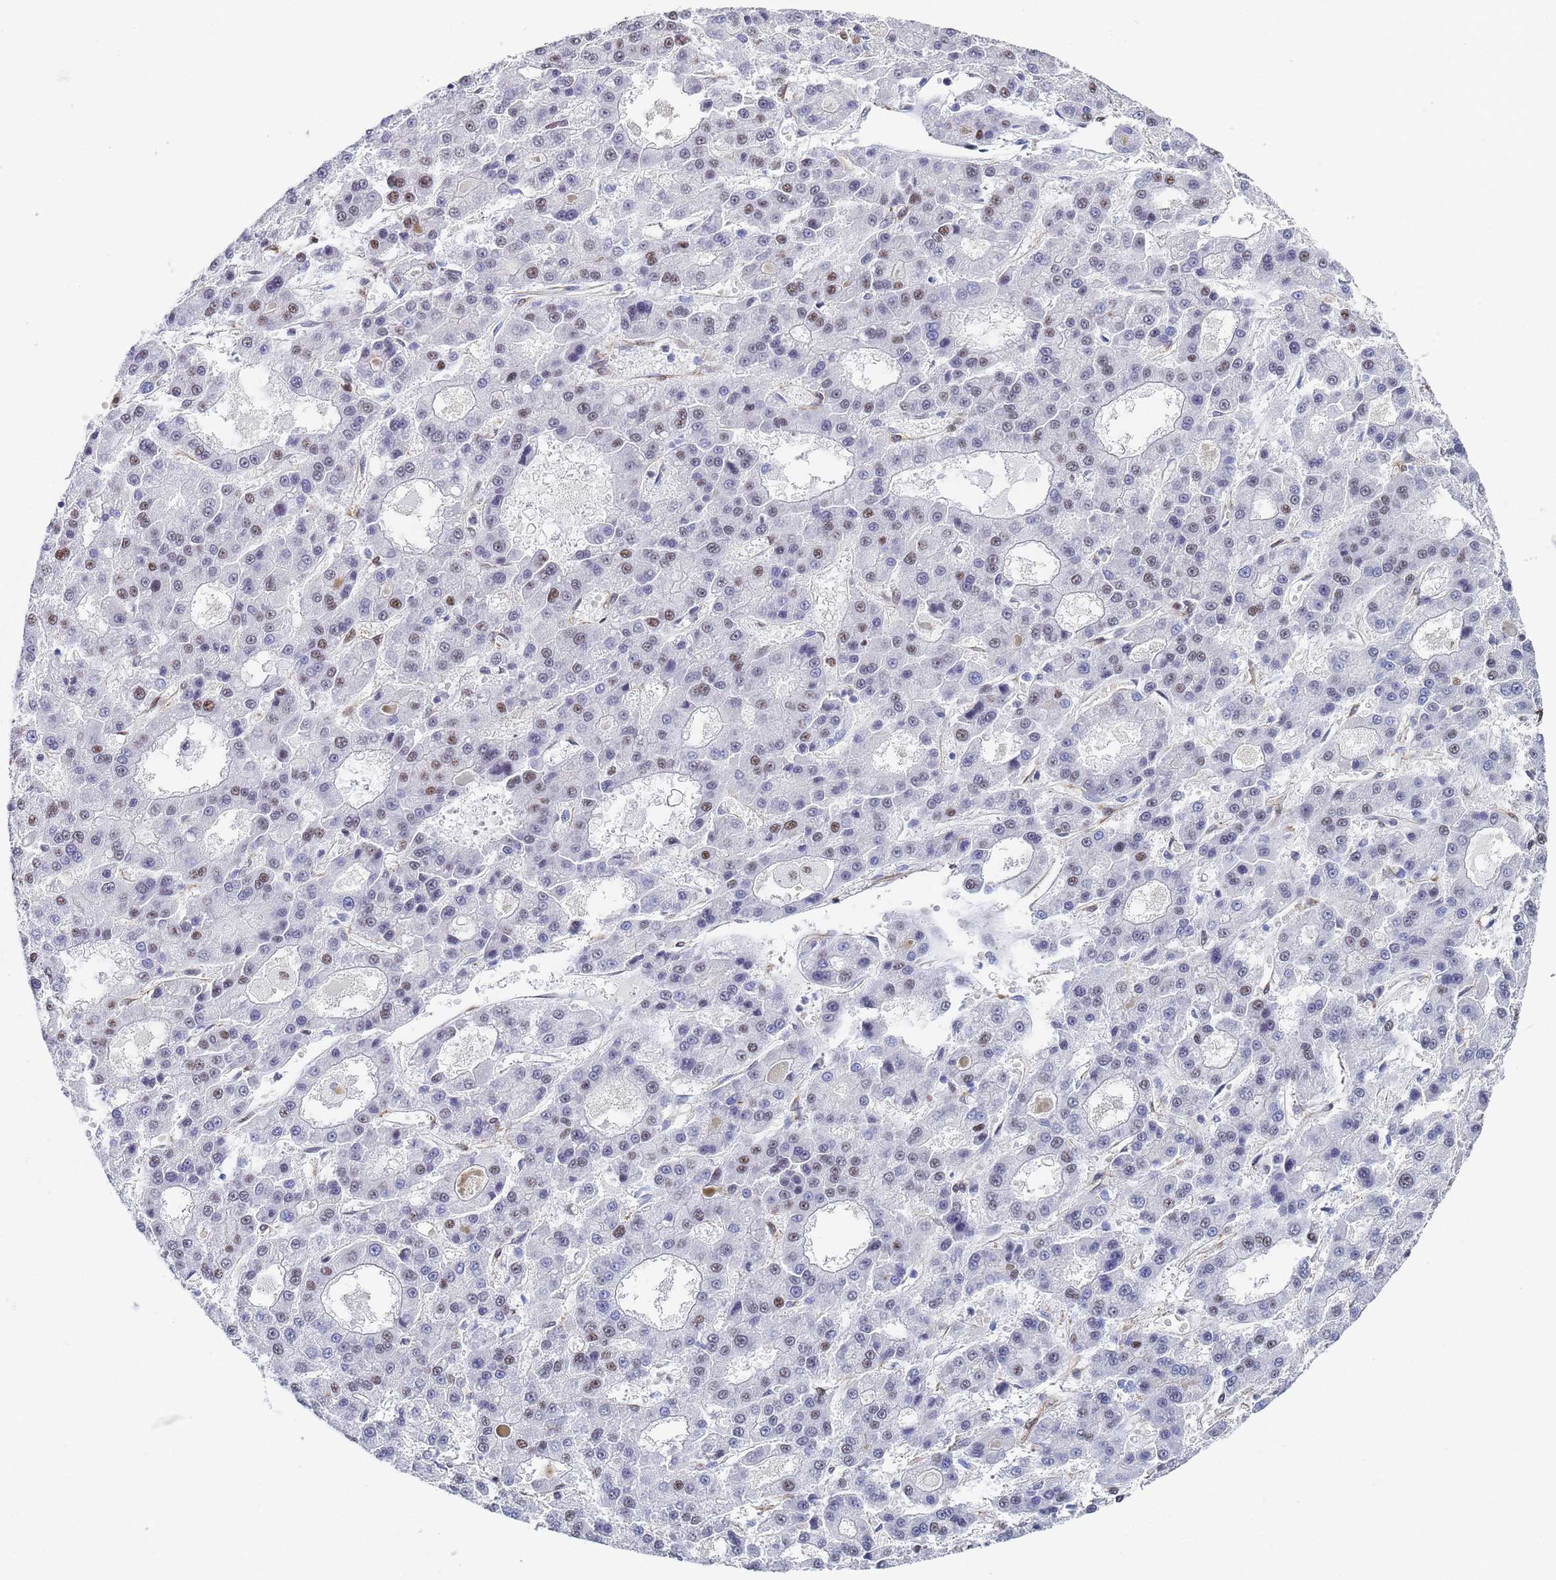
{"staining": {"intensity": "moderate", "quantity": "<25%", "location": "nuclear"}, "tissue": "liver cancer", "cell_type": "Tumor cells", "image_type": "cancer", "snomed": [{"axis": "morphology", "description": "Carcinoma, Hepatocellular, NOS"}, {"axis": "topography", "description": "Liver"}], "caption": "Hepatocellular carcinoma (liver) stained with a brown dye demonstrates moderate nuclear positive expression in about <25% of tumor cells.", "gene": "PRRT4", "patient": {"sex": "male", "age": 70}}